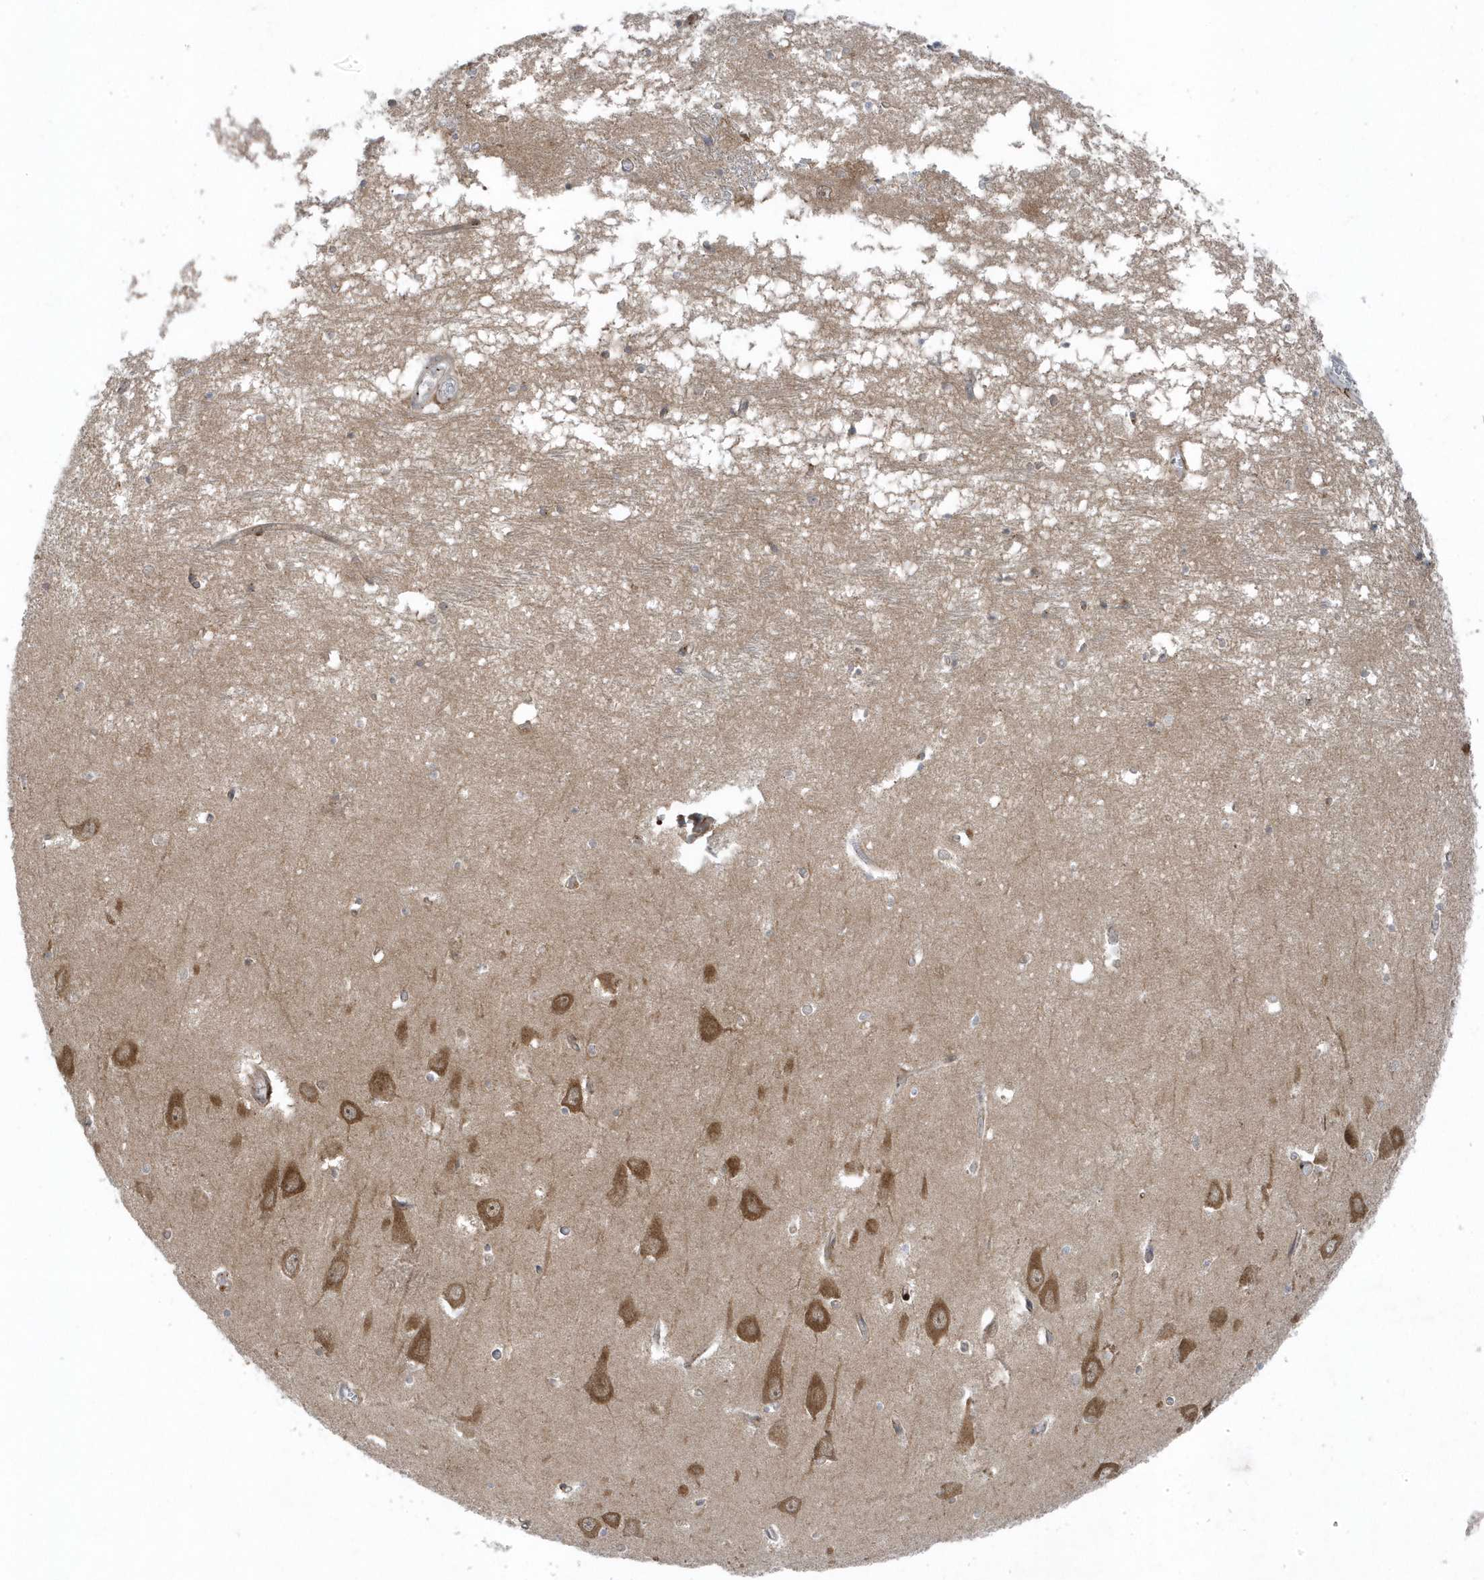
{"staining": {"intensity": "moderate", "quantity": "<25%", "location": "cytoplasmic/membranous"}, "tissue": "hippocampus", "cell_type": "Glial cells", "image_type": "normal", "snomed": [{"axis": "morphology", "description": "Normal tissue, NOS"}, {"axis": "topography", "description": "Hippocampus"}], "caption": "Immunohistochemistry (IHC) (DAB) staining of normal human hippocampus exhibits moderate cytoplasmic/membranous protein staining in approximately <25% of glial cells.", "gene": "FAM98A", "patient": {"sex": "male", "age": 70}}